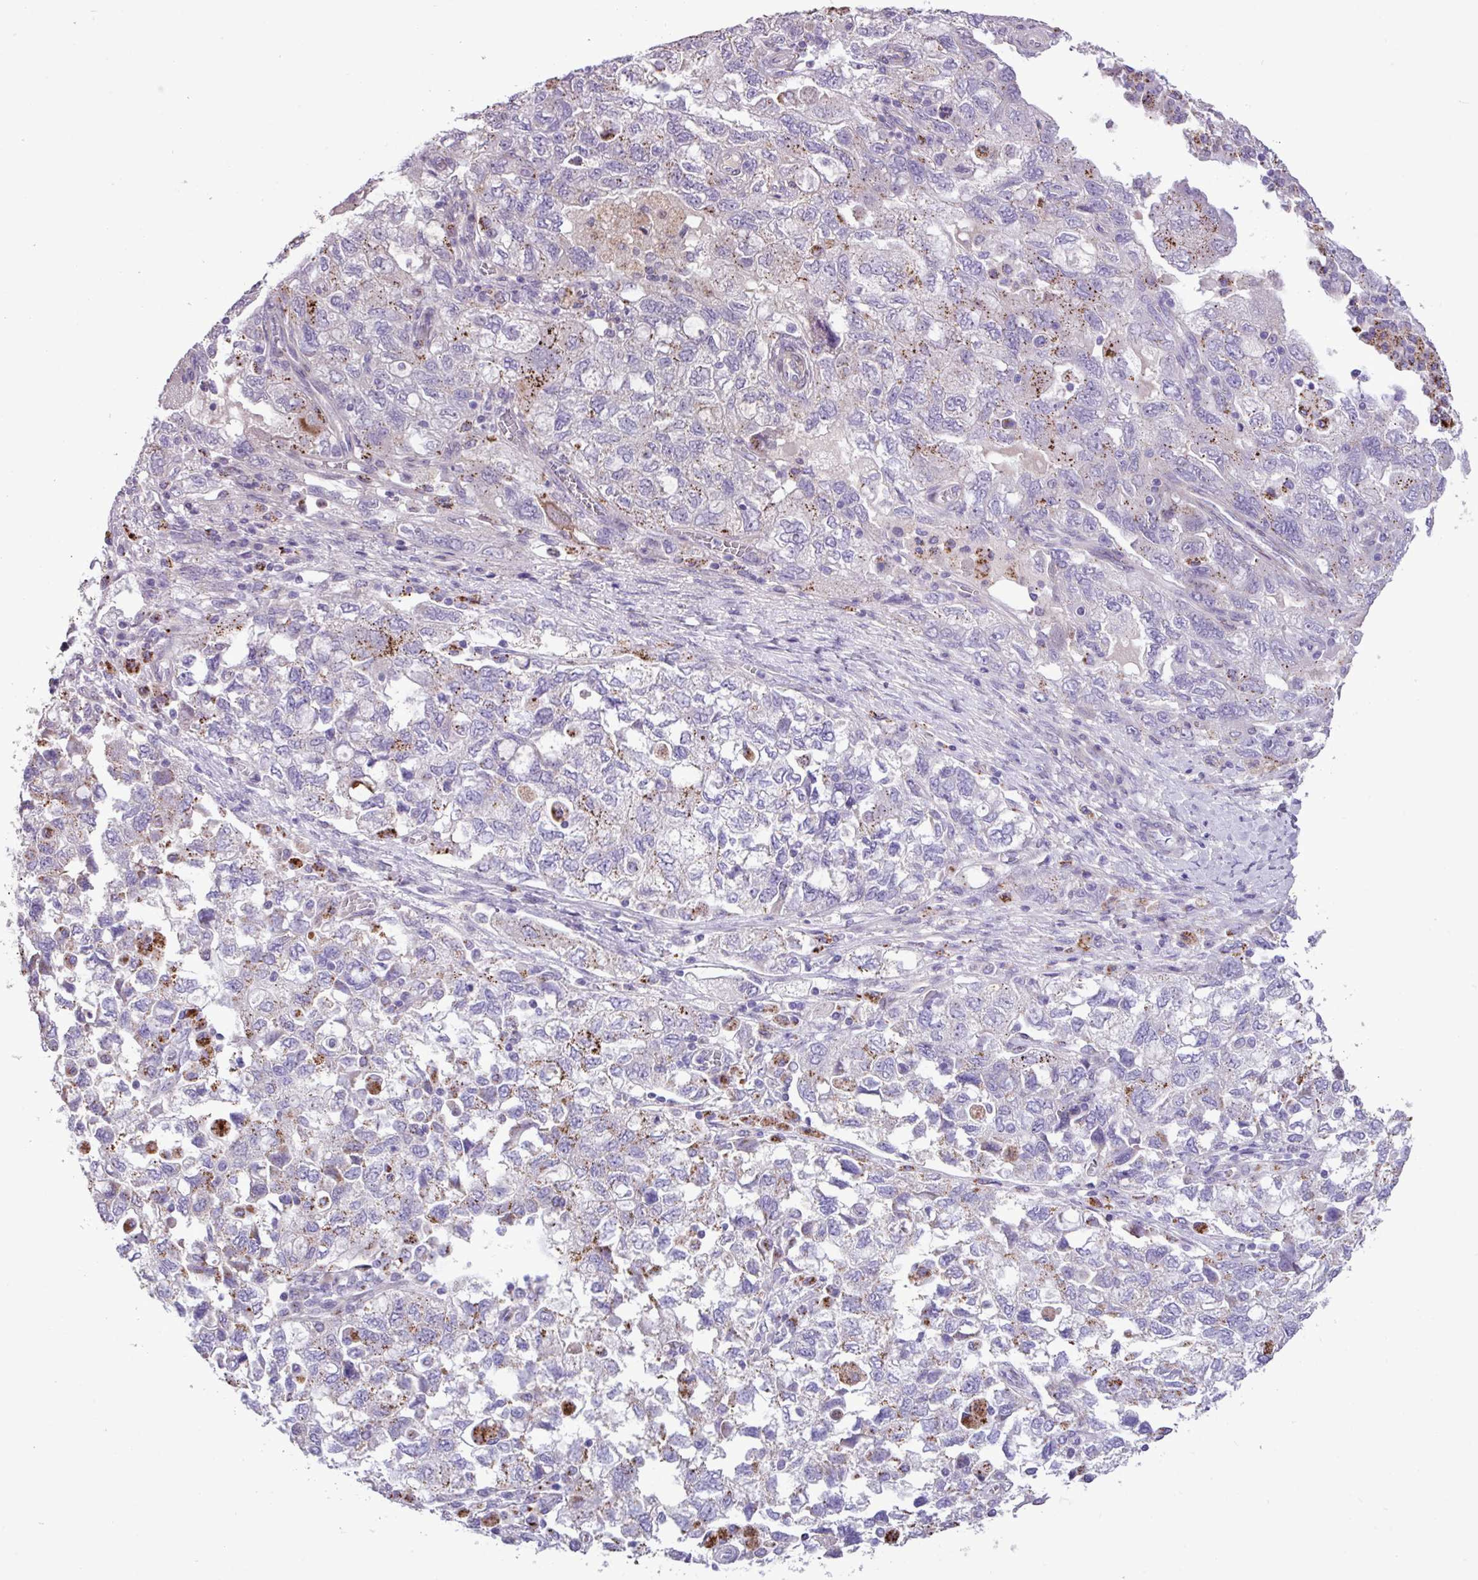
{"staining": {"intensity": "moderate", "quantity": "<25%", "location": "cytoplasmic/membranous"}, "tissue": "ovarian cancer", "cell_type": "Tumor cells", "image_type": "cancer", "snomed": [{"axis": "morphology", "description": "Carcinoma, NOS"}, {"axis": "morphology", "description": "Cystadenocarcinoma, serous, NOS"}, {"axis": "topography", "description": "Ovary"}], "caption": "There is low levels of moderate cytoplasmic/membranous positivity in tumor cells of ovarian cancer (carcinoma), as demonstrated by immunohistochemical staining (brown color).", "gene": "CD248", "patient": {"sex": "female", "age": 69}}